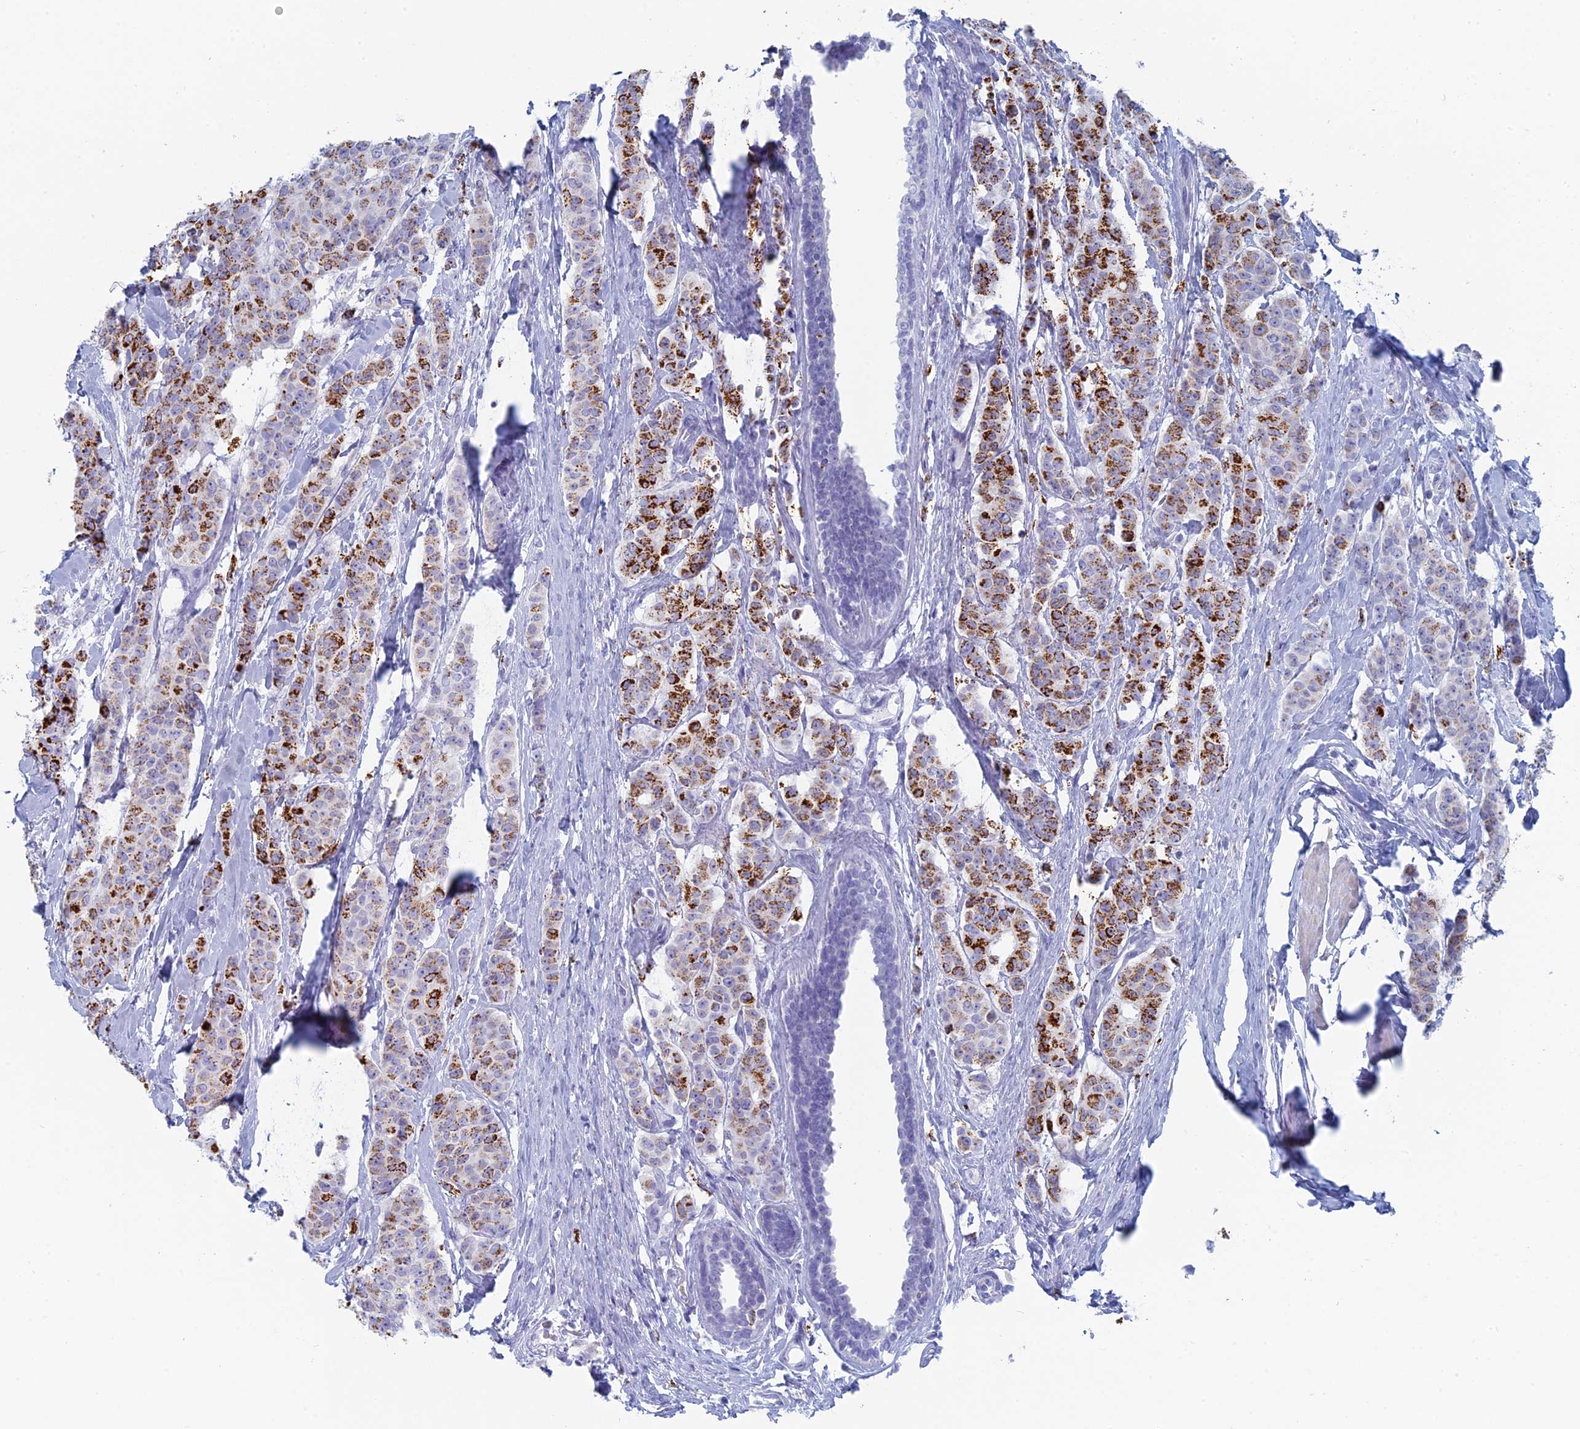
{"staining": {"intensity": "strong", "quantity": "25%-75%", "location": "cytoplasmic/membranous"}, "tissue": "breast cancer", "cell_type": "Tumor cells", "image_type": "cancer", "snomed": [{"axis": "morphology", "description": "Duct carcinoma"}, {"axis": "topography", "description": "Breast"}], "caption": "Immunohistochemistry (IHC) (DAB) staining of breast cancer shows strong cytoplasmic/membranous protein expression in approximately 25%-75% of tumor cells.", "gene": "ALMS1", "patient": {"sex": "female", "age": 40}}